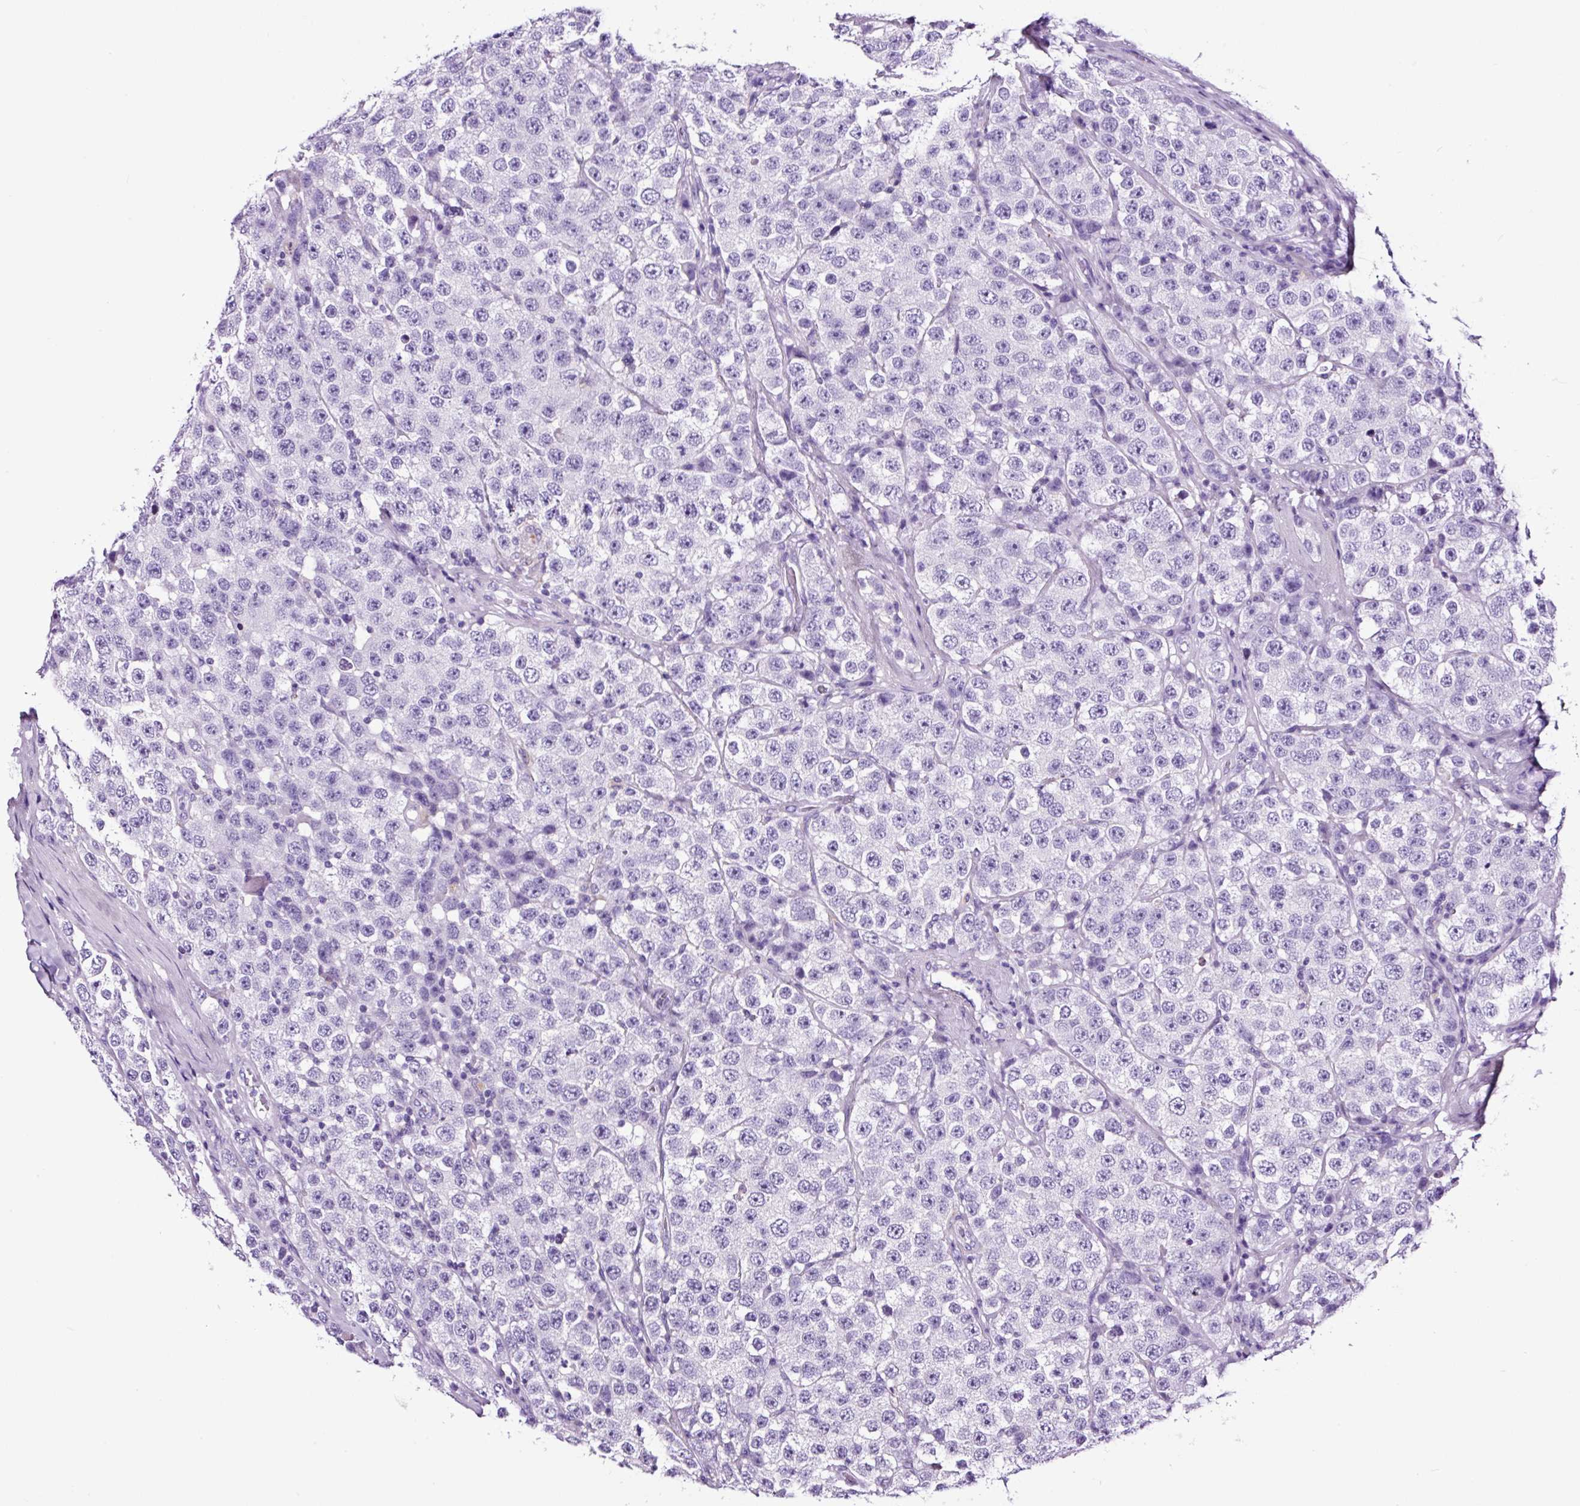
{"staining": {"intensity": "negative", "quantity": "none", "location": "none"}, "tissue": "testis cancer", "cell_type": "Tumor cells", "image_type": "cancer", "snomed": [{"axis": "morphology", "description": "Seminoma, NOS"}, {"axis": "topography", "description": "Testis"}], "caption": "Tumor cells are negative for protein expression in human seminoma (testis). (DAB immunohistochemistry with hematoxylin counter stain).", "gene": "FBXL7", "patient": {"sex": "male", "age": 28}}